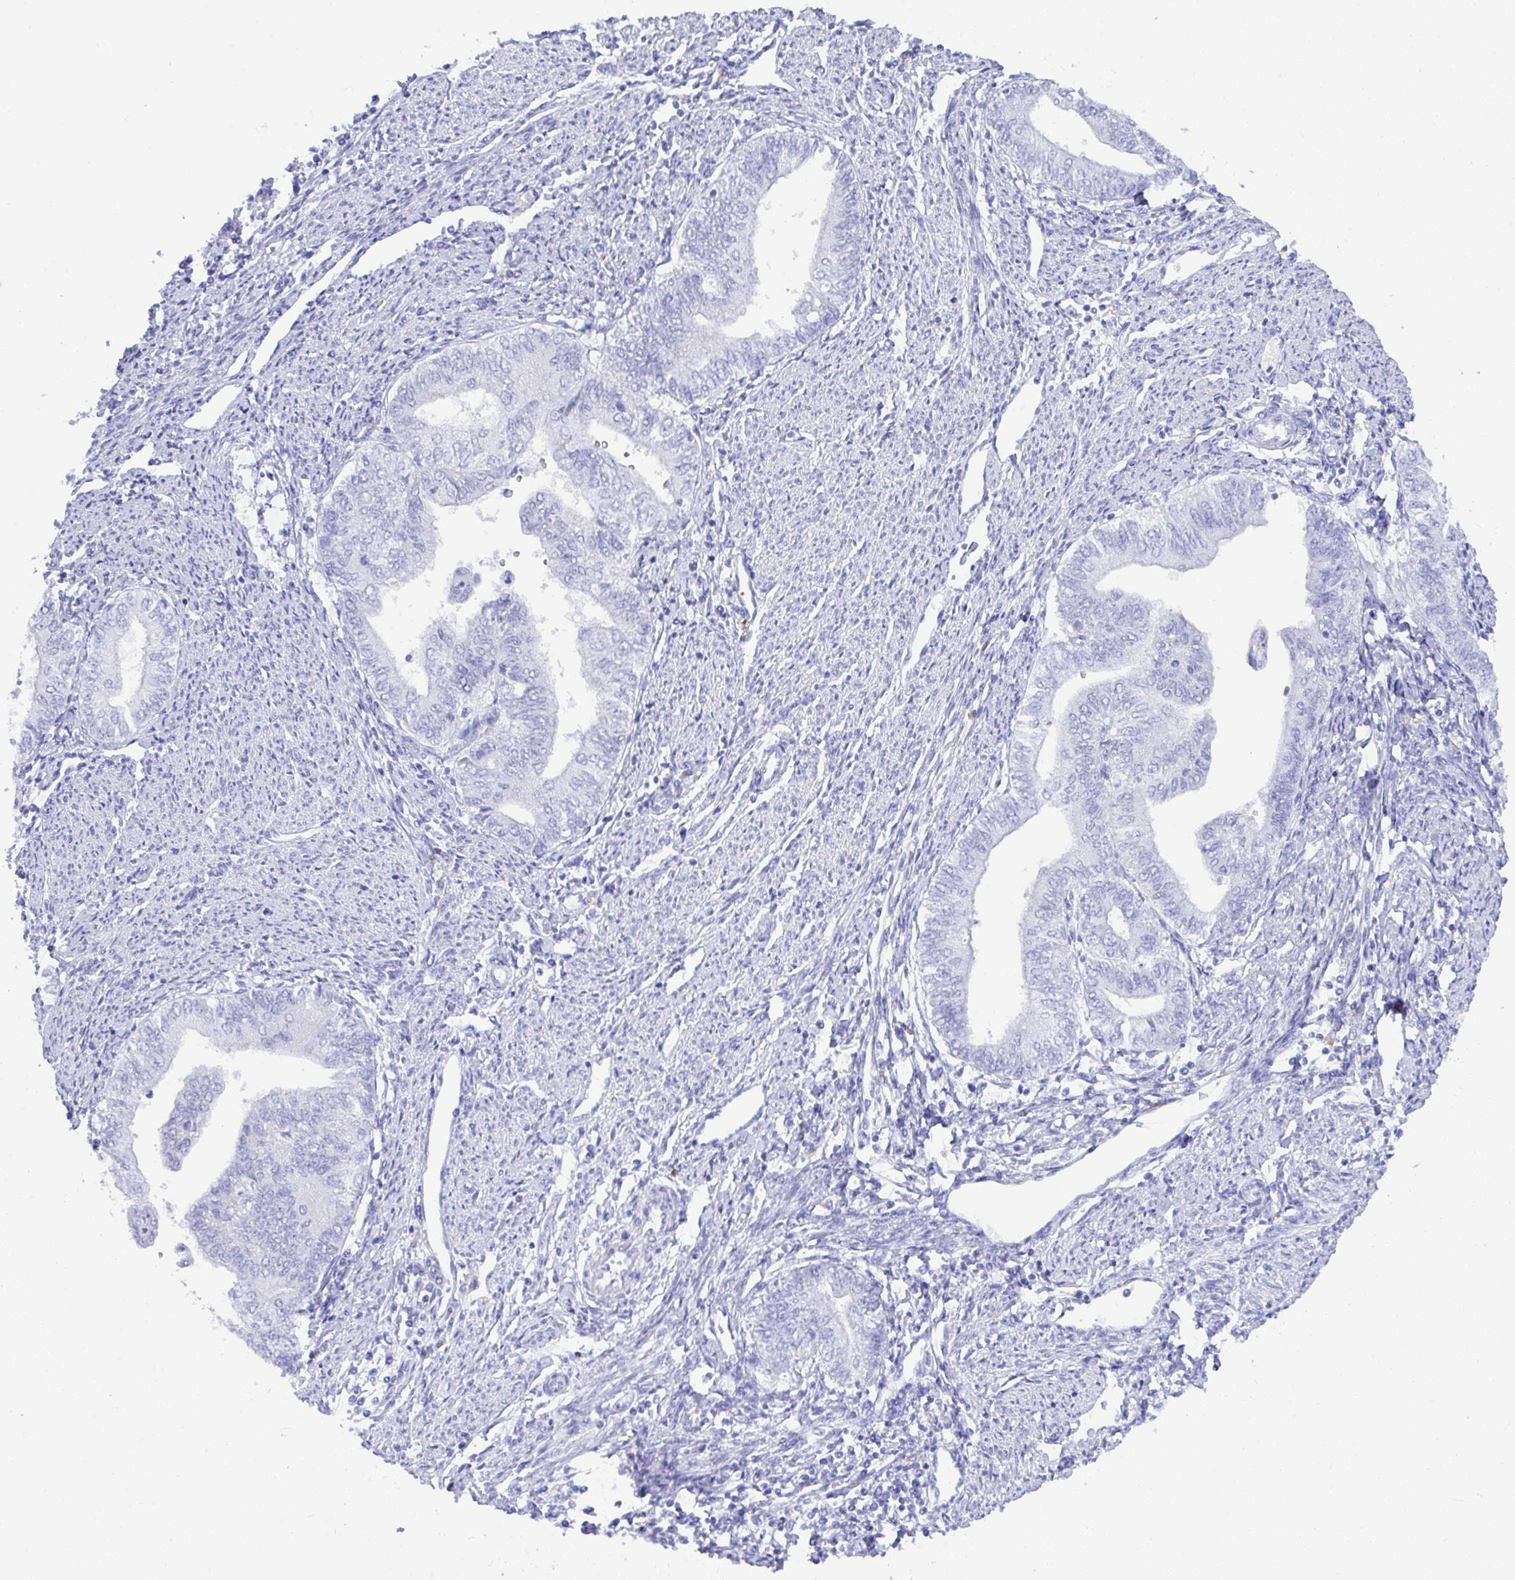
{"staining": {"intensity": "negative", "quantity": "none", "location": "none"}, "tissue": "endometrial cancer", "cell_type": "Tumor cells", "image_type": "cancer", "snomed": [{"axis": "morphology", "description": "Adenocarcinoma, NOS"}, {"axis": "topography", "description": "Endometrium"}], "caption": "The immunohistochemistry histopathology image has no significant positivity in tumor cells of adenocarcinoma (endometrial) tissue.", "gene": "SEL1L2", "patient": {"sex": "female", "age": 66}}